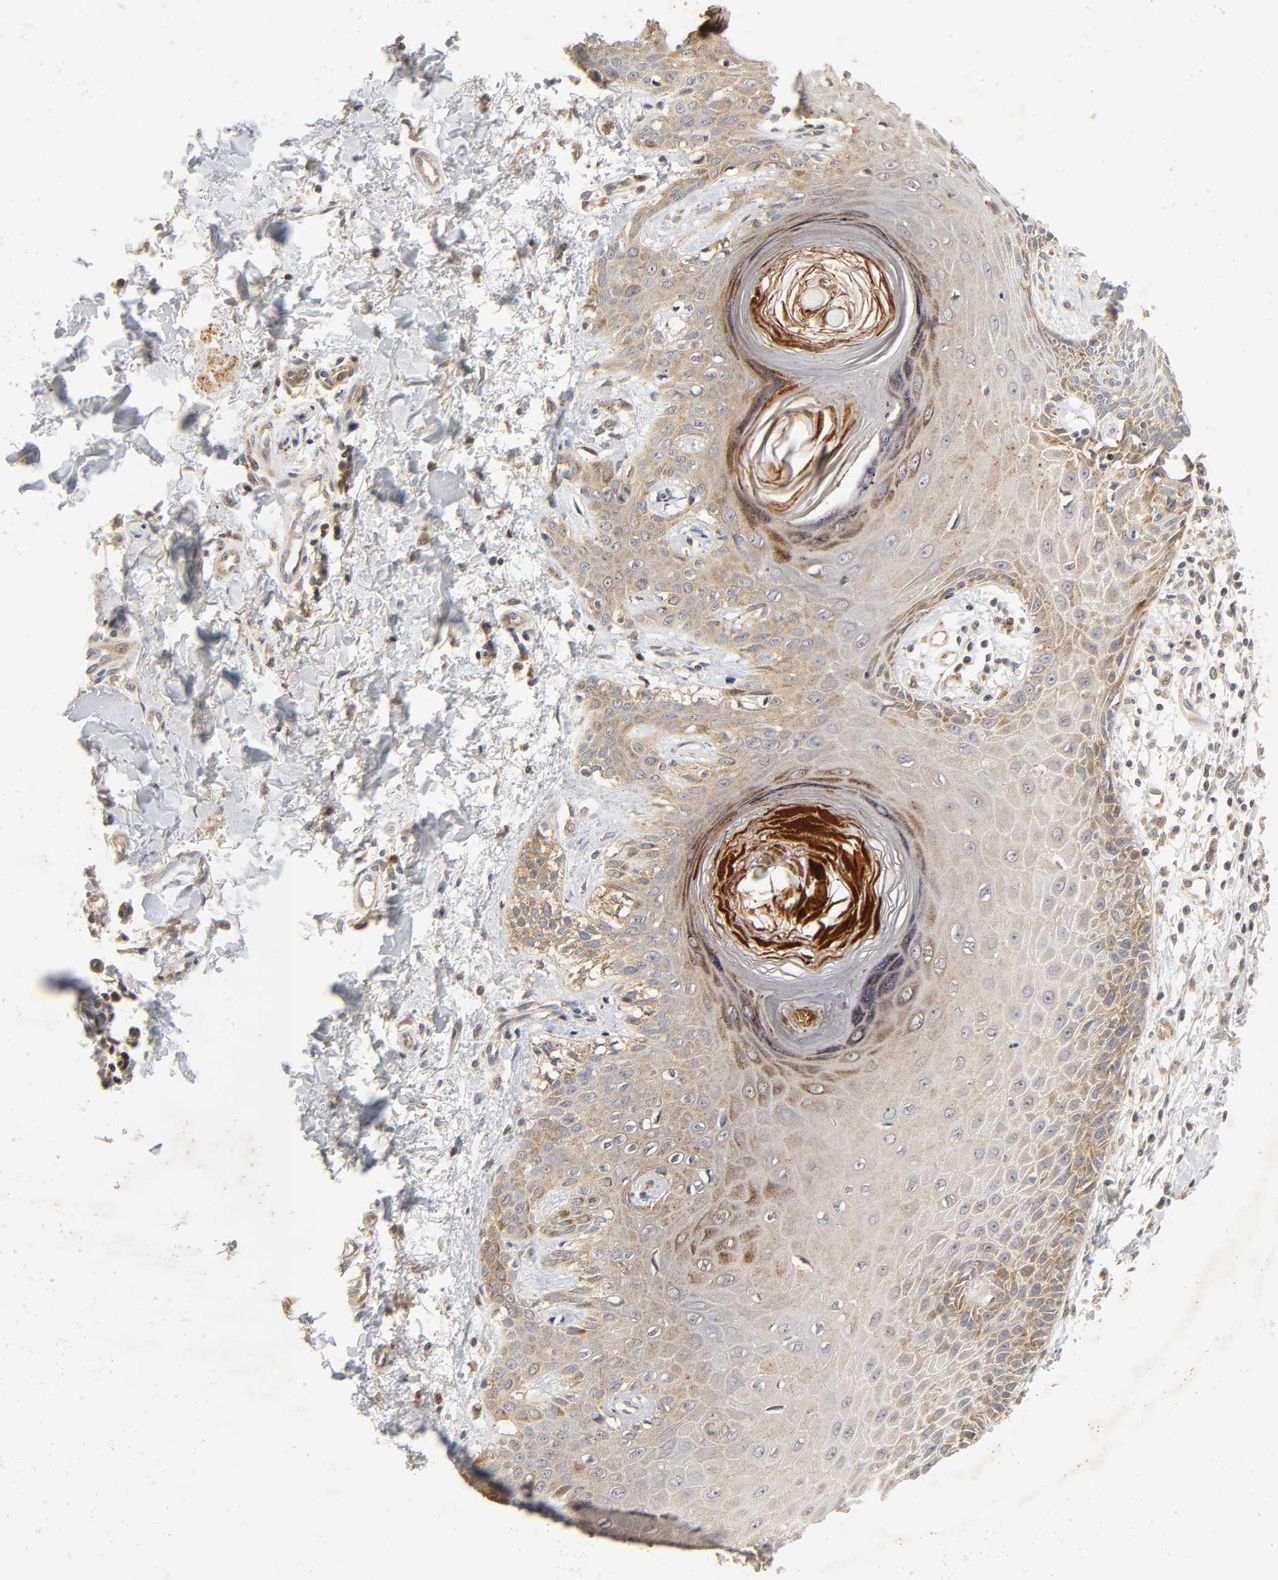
{"staining": {"intensity": "moderate", "quantity": ">75%", "location": "cytoplasmic/membranous"}, "tissue": "skin cancer", "cell_type": "Tumor cells", "image_type": "cancer", "snomed": [{"axis": "morphology", "description": "Basal cell carcinoma"}, {"axis": "topography", "description": "Skin"}], "caption": "Moderate cytoplasmic/membranous positivity for a protein is appreciated in about >75% of tumor cells of skin cancer using IHC.", "gene": "NEMF", "patient": {"sex": "male", "age": 67}}